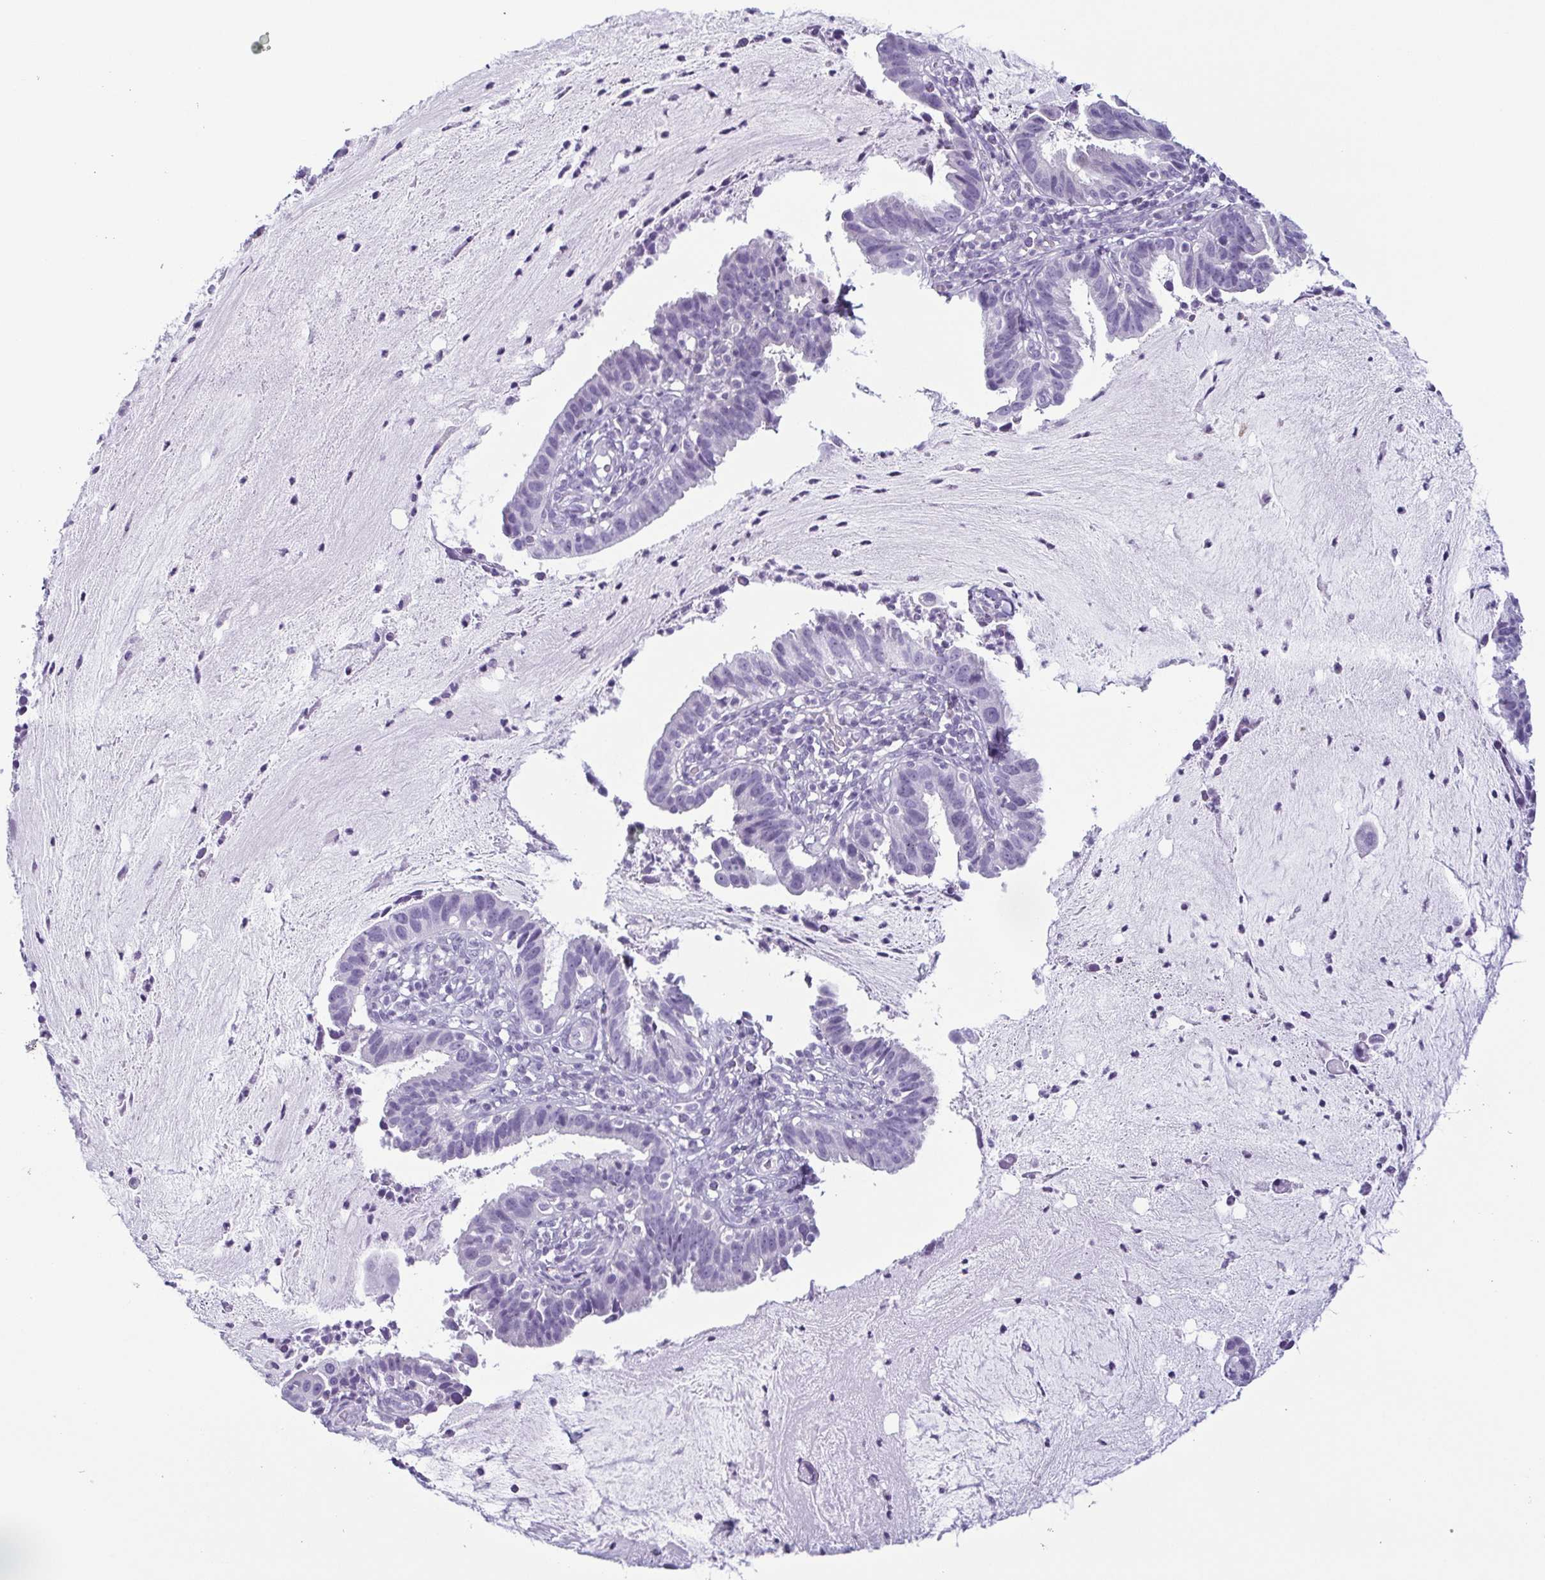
{"staining": {"intensity": "negative", "quantity": "none", "location": "none"}, "tissue": "cervical cancer", "cell_type": "Tumor cells", "image_type": "cancer", "snomed": [{"axis": "morphology", "description": "Adenocarcinoma, NOS"}, {"axis": "topography", "description": "Cervix"}], "caption": "This is an immunohistochemistry histopathology image of human cervical cancer (adenocarcinoma). There is no expression in tumor cells.", "gene": "KRT78", "patient": {"sex": "female", "age": 34}}